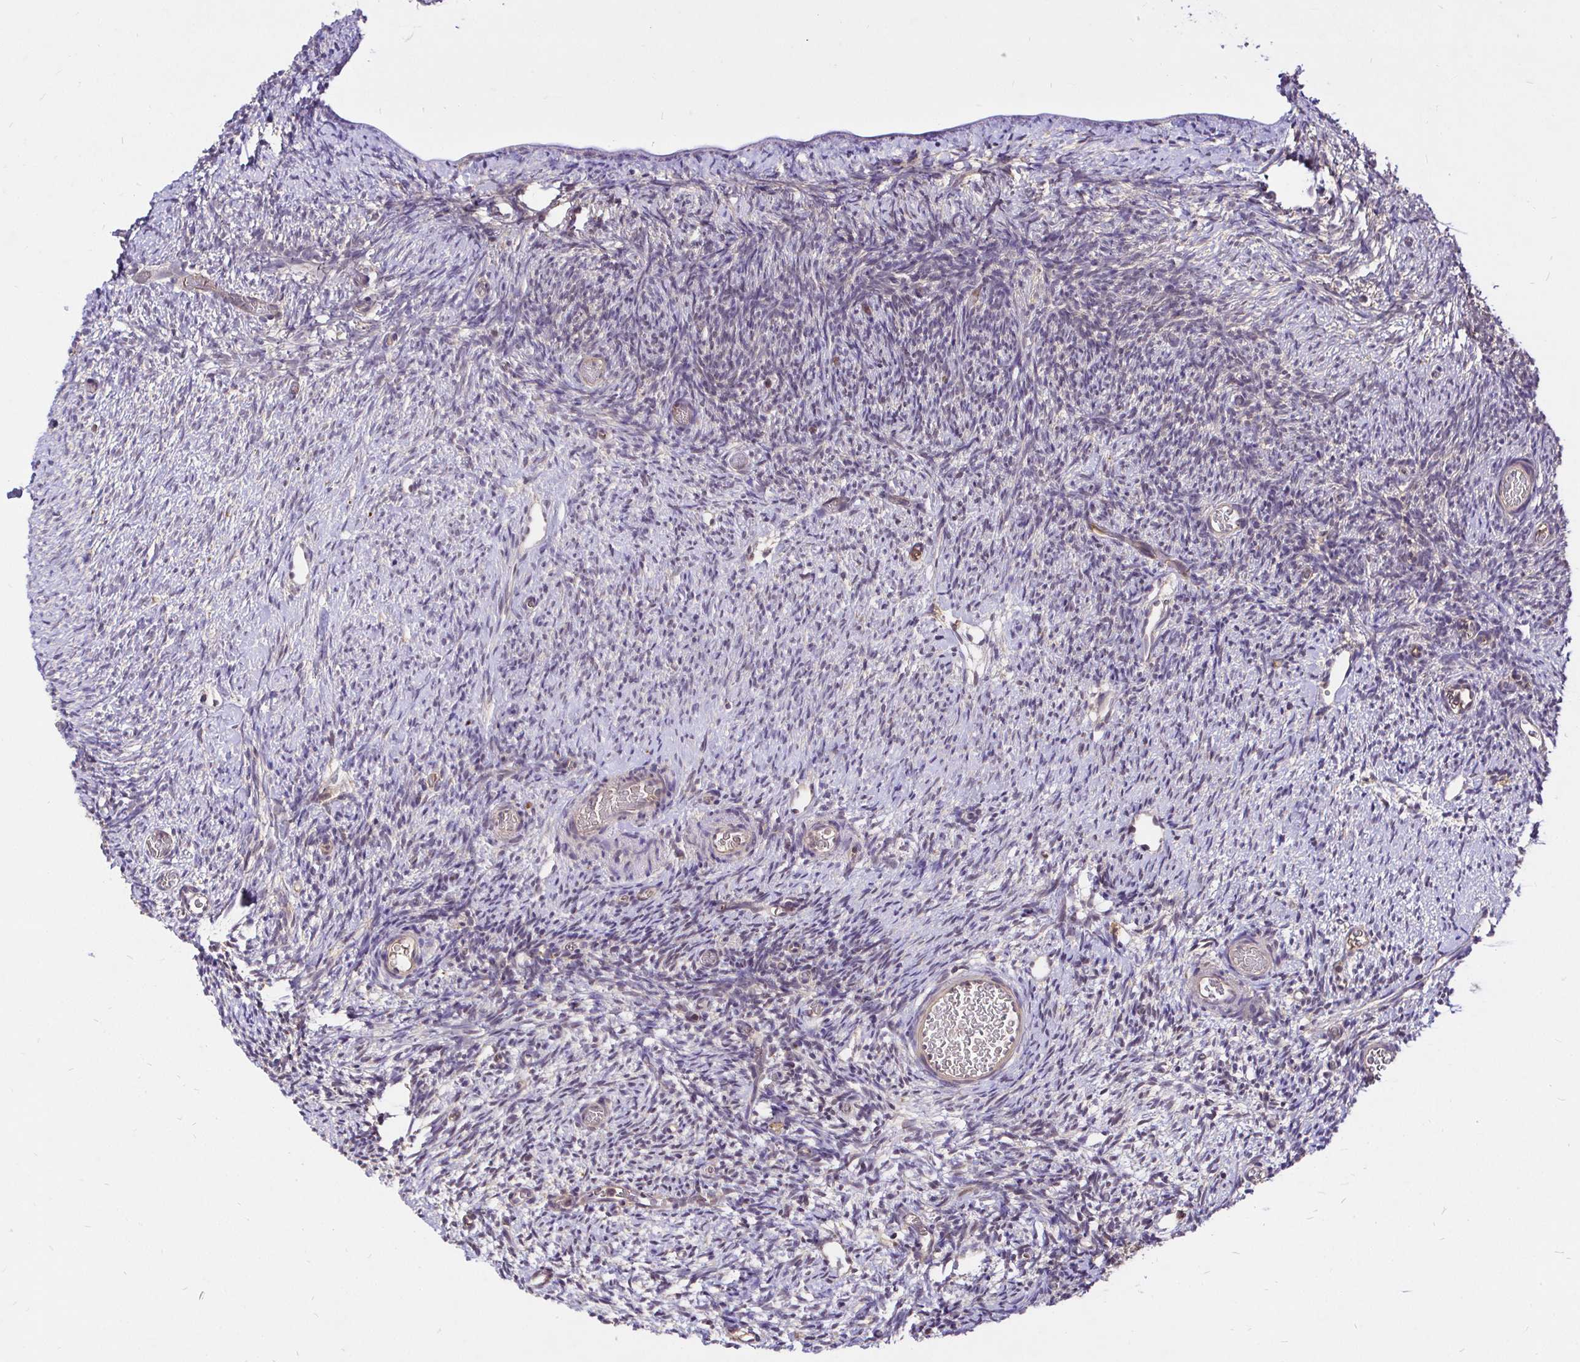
{"staining": {"intensity": "moderate", "quantity": ">75%", "location": "cytoplasmic/membranous"}, "tissue": "ovary", "cell_type": "Follicle cells", "image_type": "normal", "snomed": [{"axis": "morphology", "description": "Normal tissue, NOS"}, {"axis": "topography", "description": "Ovary"}], "caption": "Ovary stained for a protein (brown) displays moderate cytoplasmic/membranous positive expression in approximately >75% of follicle cells.", "gene": "UBE2M", "patient": {"sex": "female", "age": 39}}